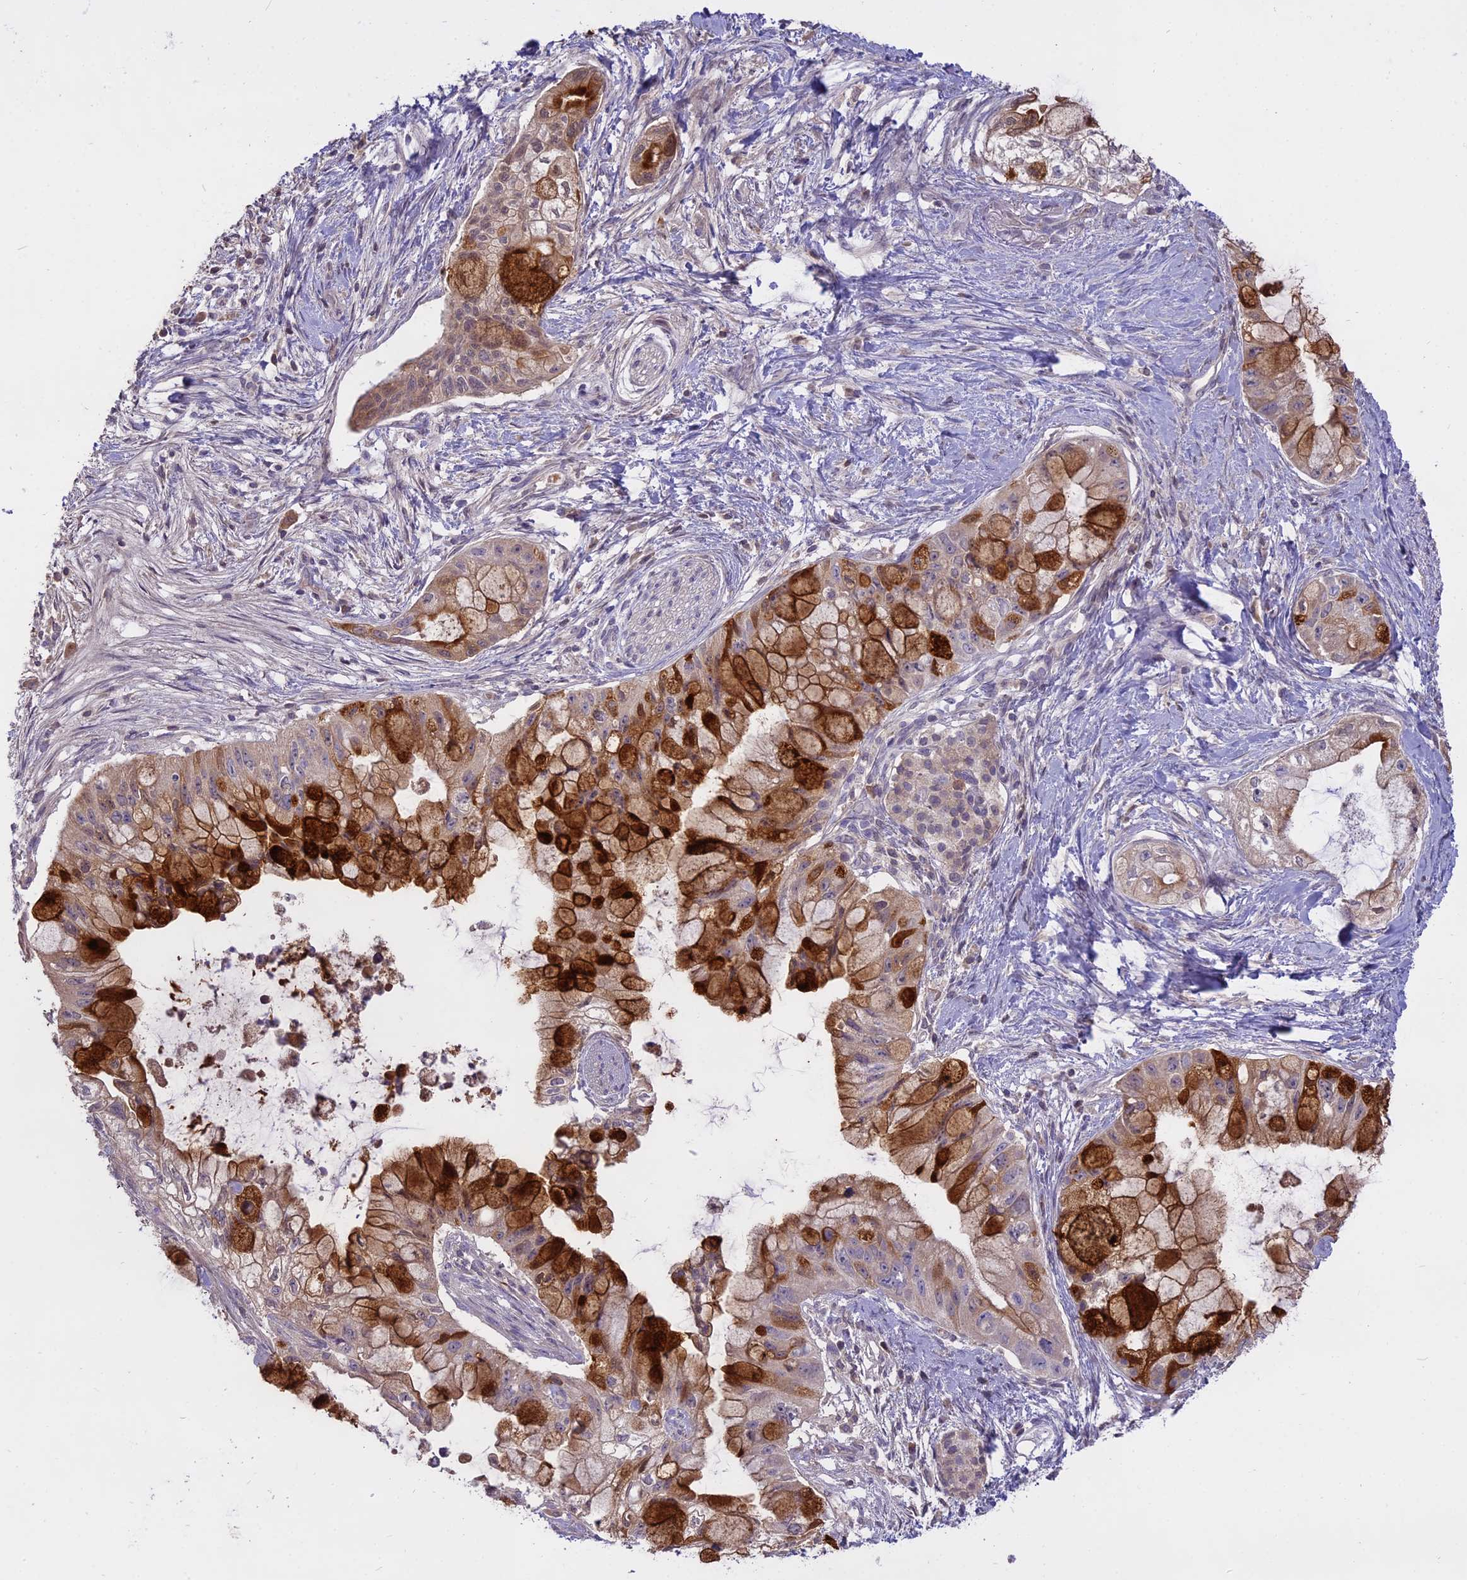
{"staining": {"intensity": "moderate", "quantity": ">75%", "location": "cytoplasmic/membranous"}, "tissue": "pancreatic cancer", "cell_type": "Tumor cells", "image_type": "cancer", "snomed": [{"axis": "morphology", "description": "Adenocarcinoma, NOS"}, {"axis": "topography", "description": "Pancreas"}], "caption": "Immunohistochemical staining of human pancreatic cancer displays moderate cytoplasmic/membranous protein staining in about >75% of tumor cells.", "gene": "WFDC2", "patient": {"sex": "male", "age": 48}}